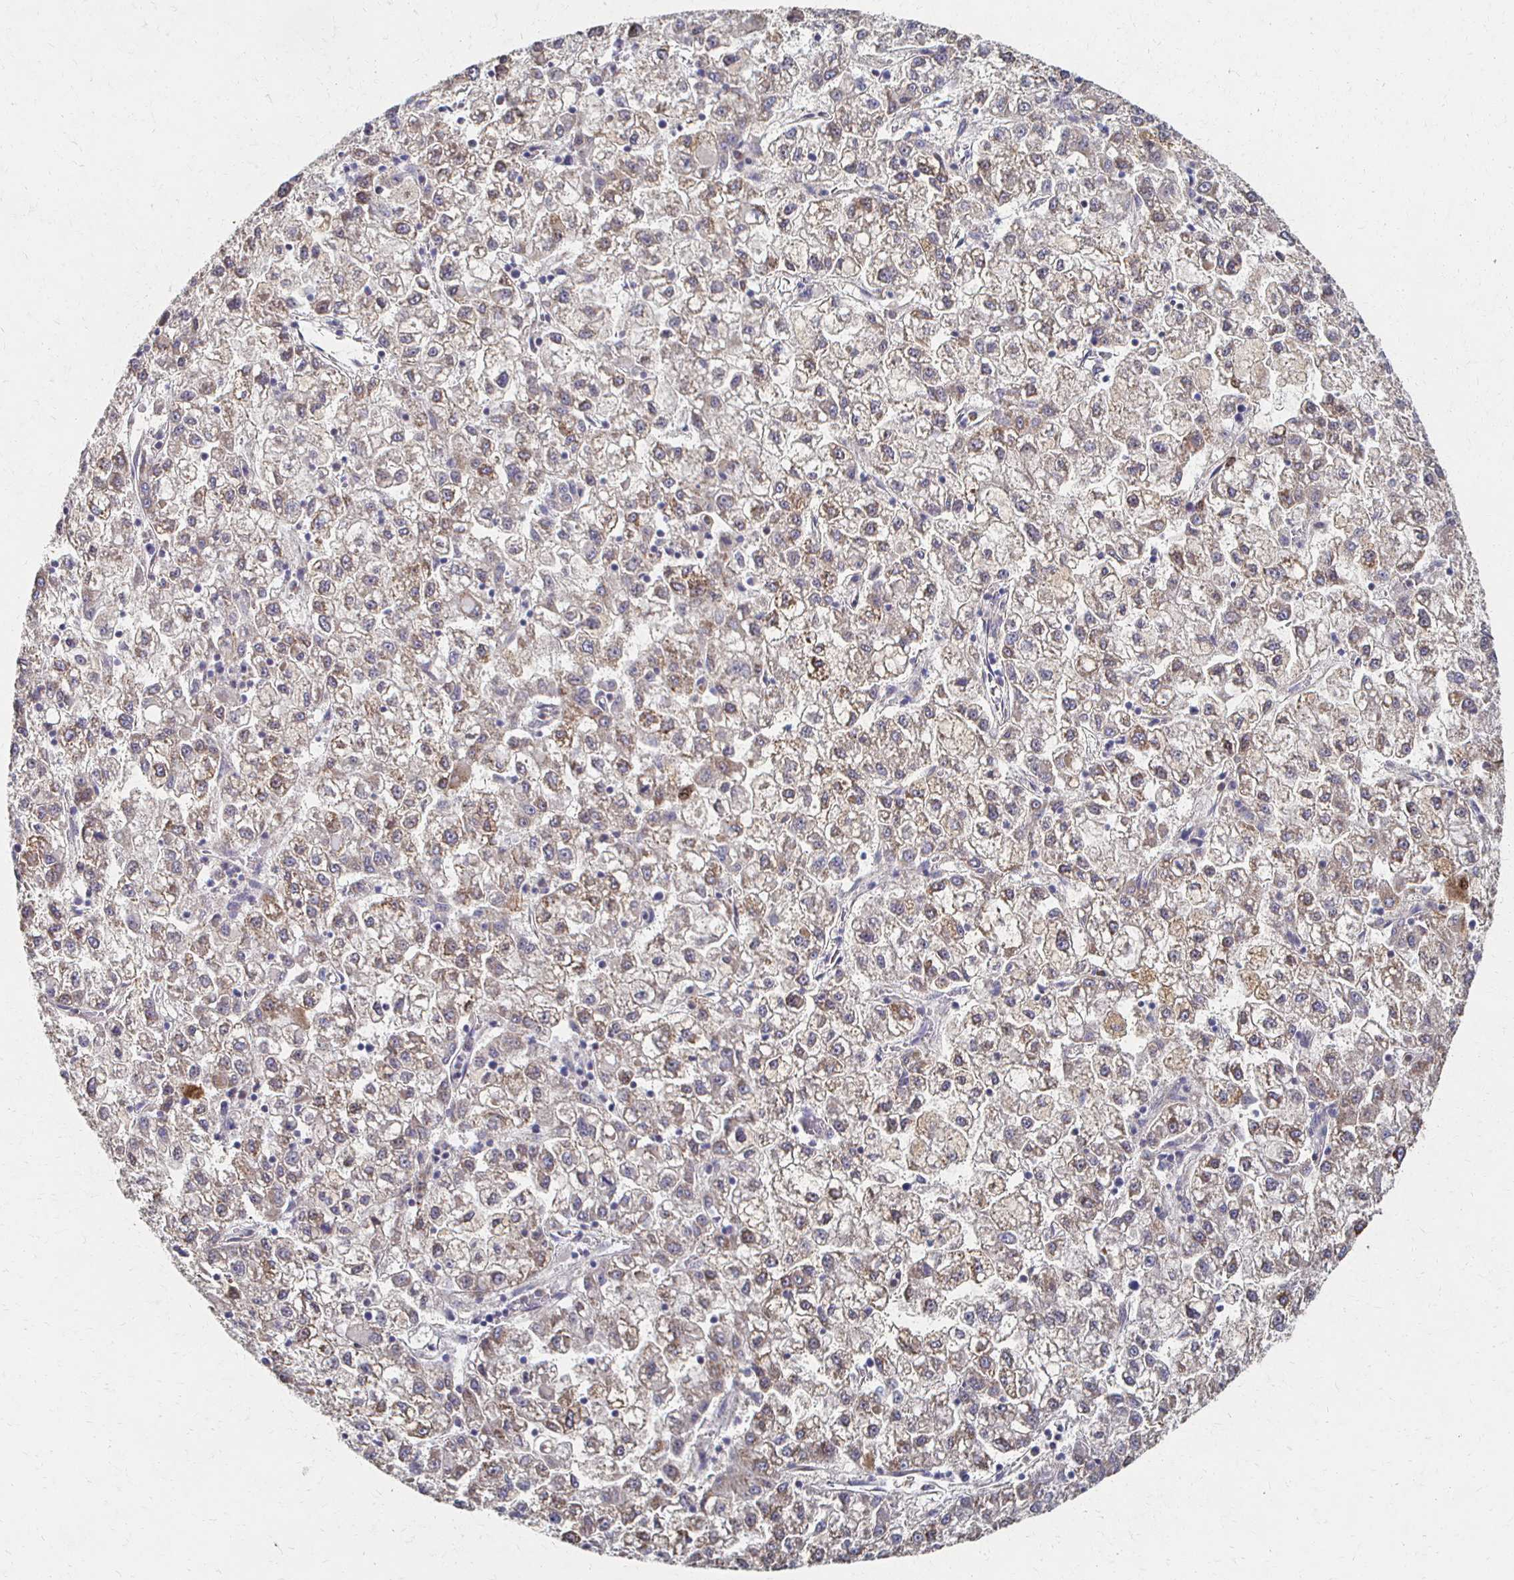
{"staining": {"intensity": "moderate", "quantity": ">75%", "location": "cytoplasmic/membranous"}, "tissue": "liver cancer", "cell_type": "Tumor cells", "image_type": "cancer", "snomed": [{"axis": "morphology", "description": "Carcinoma, Hepatocellular, NOS"}, {"axis": "topography", "description": "Liver"}], "caption": "Protein expression analysis of liver cancer (hepatocellular carcinoma) shows moderate cytoplasmic/membranous positivity in approximately >75% of tumor cells.", "gene": "CX3CR1", "patient": {"sex": "male", "age": 40}}